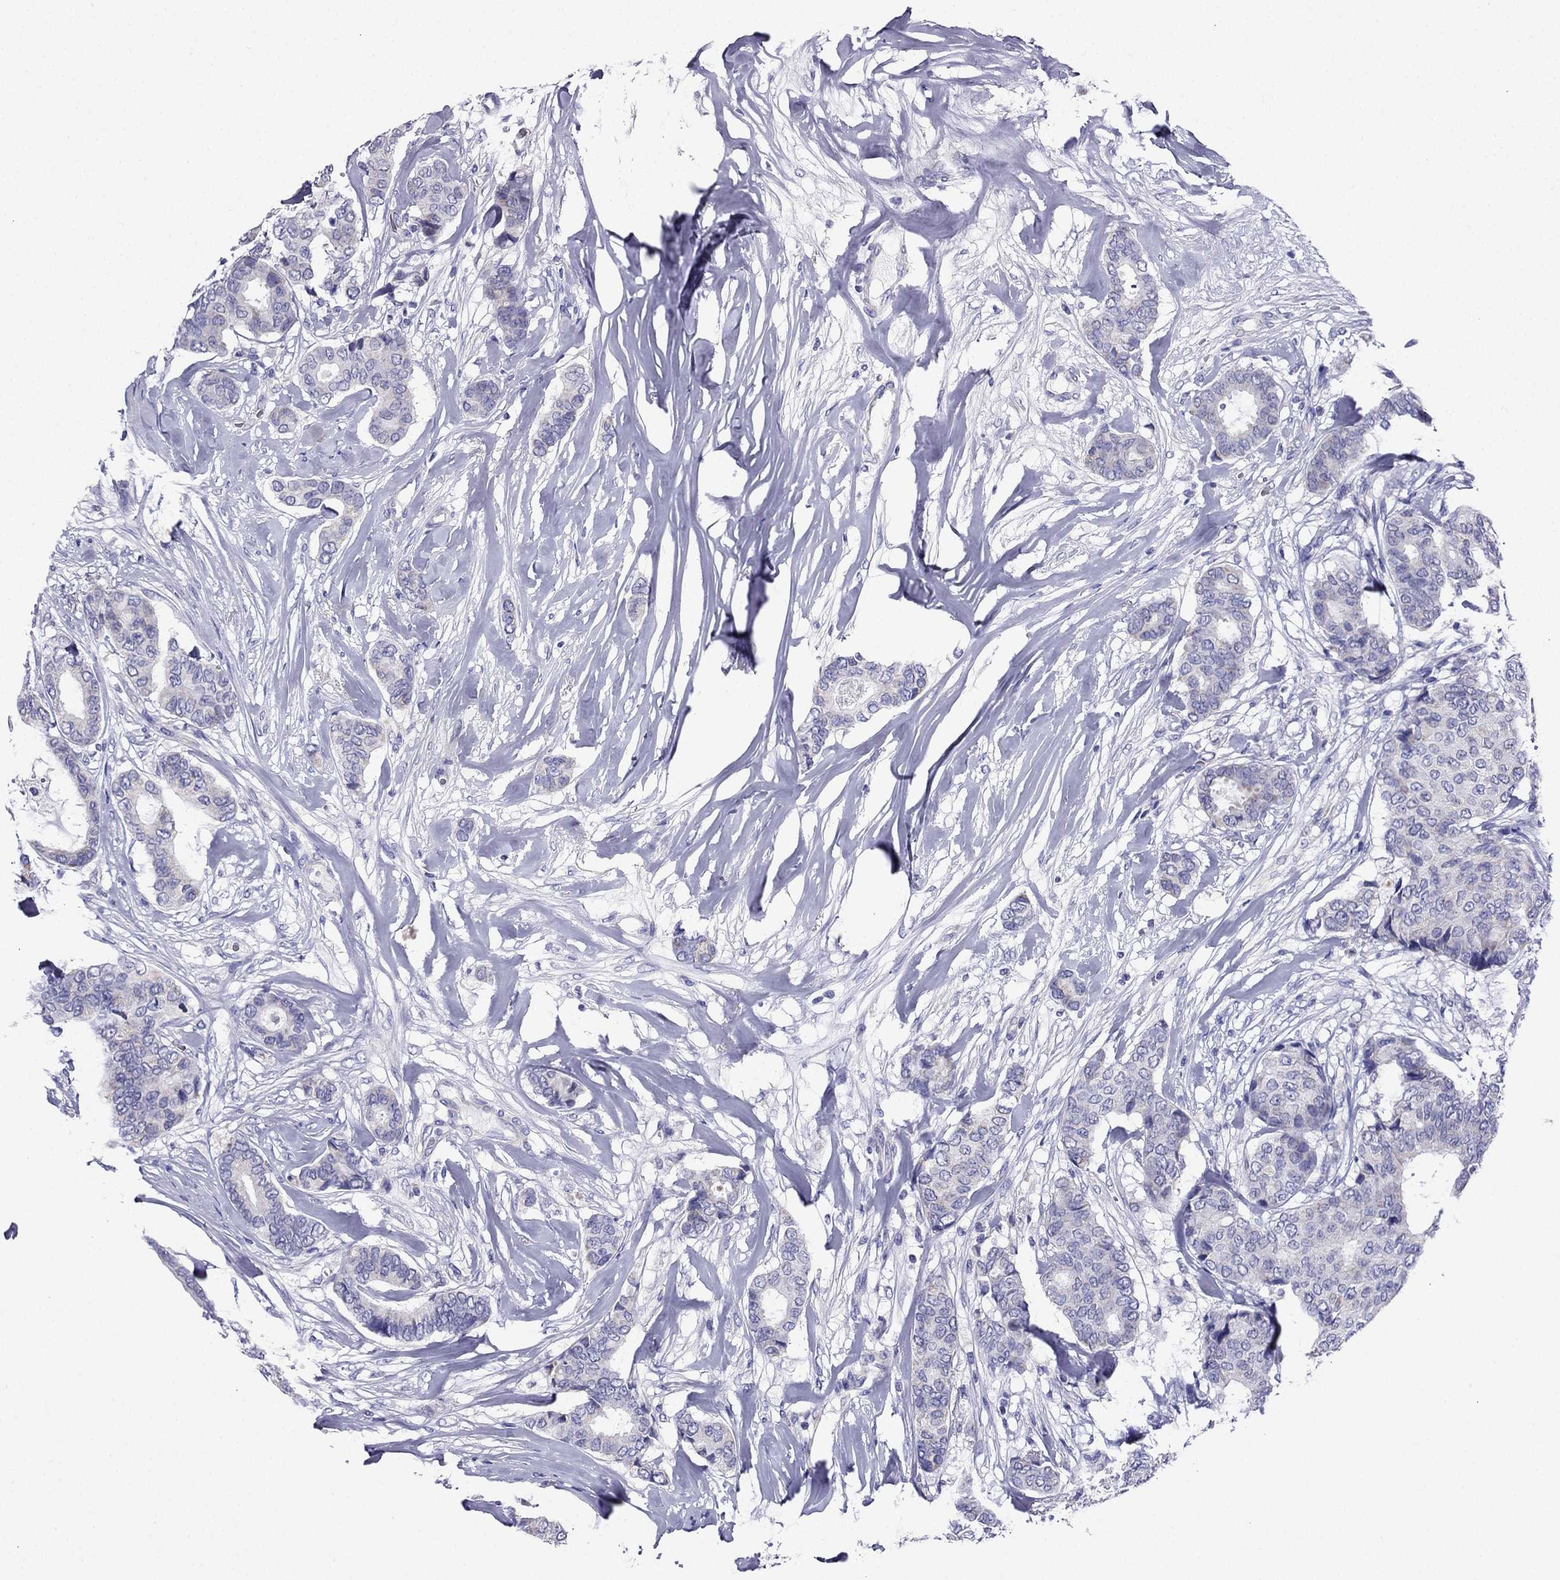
{"staining": {"intensity": "negative", "quantity": "none", "location": "none"}, "tissue": "breast cancer", "cell_type": "Tumor cells", "image_type": "cancer", "snomed": [{"axis": "morphology", "description": "Duct carcinoma"}, {"axis": "topography", "description": "Breast"}], "caption": "Immunohistochemical staining of intraductal carcinoma (breast) displays no significant staining in tumor cells. The staining was performed using DAB (3,3'-diaminobenzidine) to visualize the protein expression in brown, while the nuclei were stained in blue with hematoxylin (Magnification: 20x).", "gene": "KIF5A", "patient": {"sex": "female", "age": 75}}